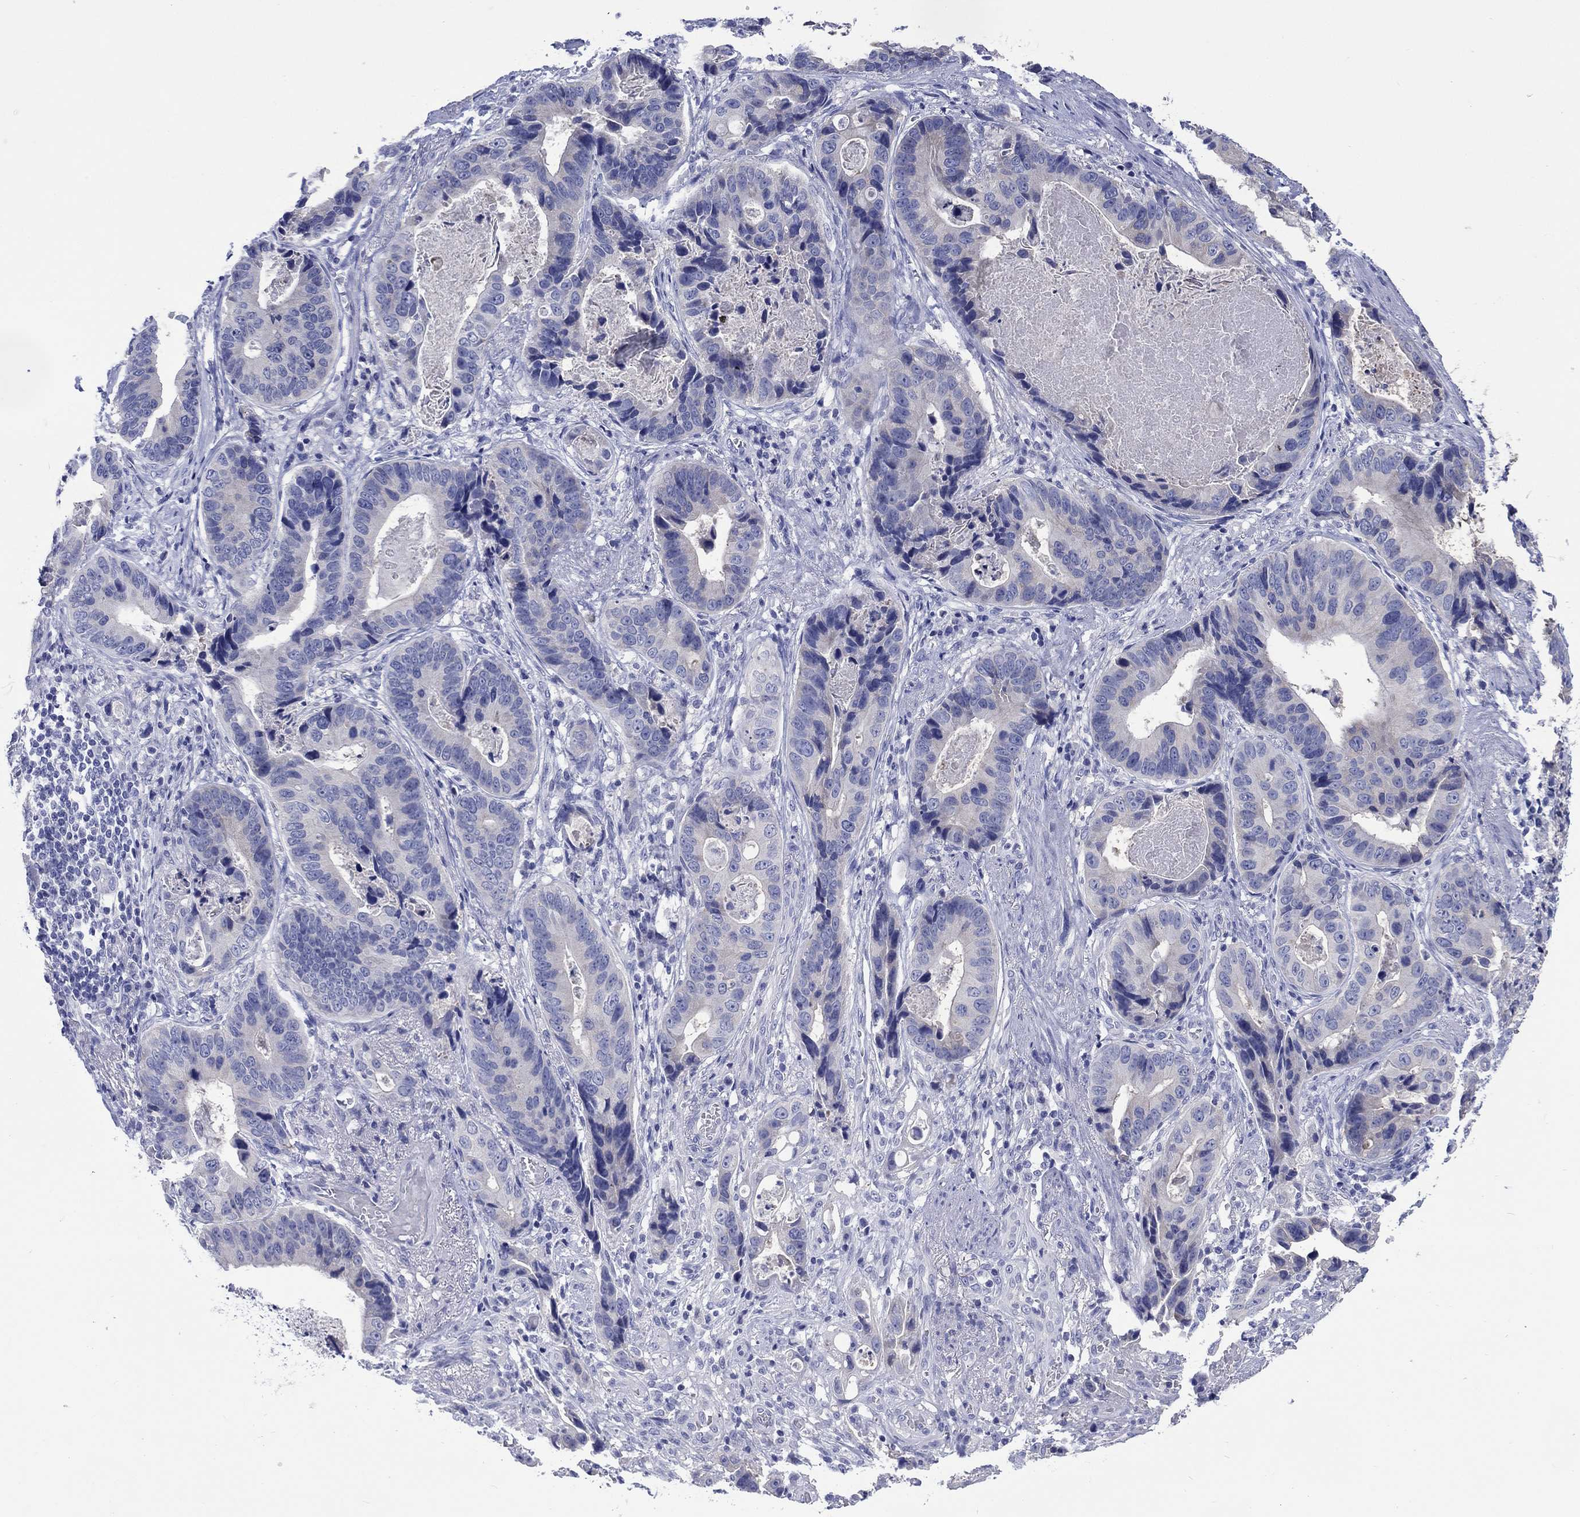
{"staining": {"intensity": "negative", "quantity": "none", "location": "none"}, "tissue": "stomach cancer", "cell_type": "Tumor cells", "image_type": "cancer", "snomed": [{"axis": "morphology", "description": "Adenocarcinoma, NOS"}, {"axis": "topography", "description": "Stomach"}], "caption": "An immunohistochemistry image of stomach adenocarcinoma is shown. There is no staining in tumor cells of stomach adenocarcinoma.", "gene": "TOMM20L", "patient": {"sex": "male", "age": 84}}